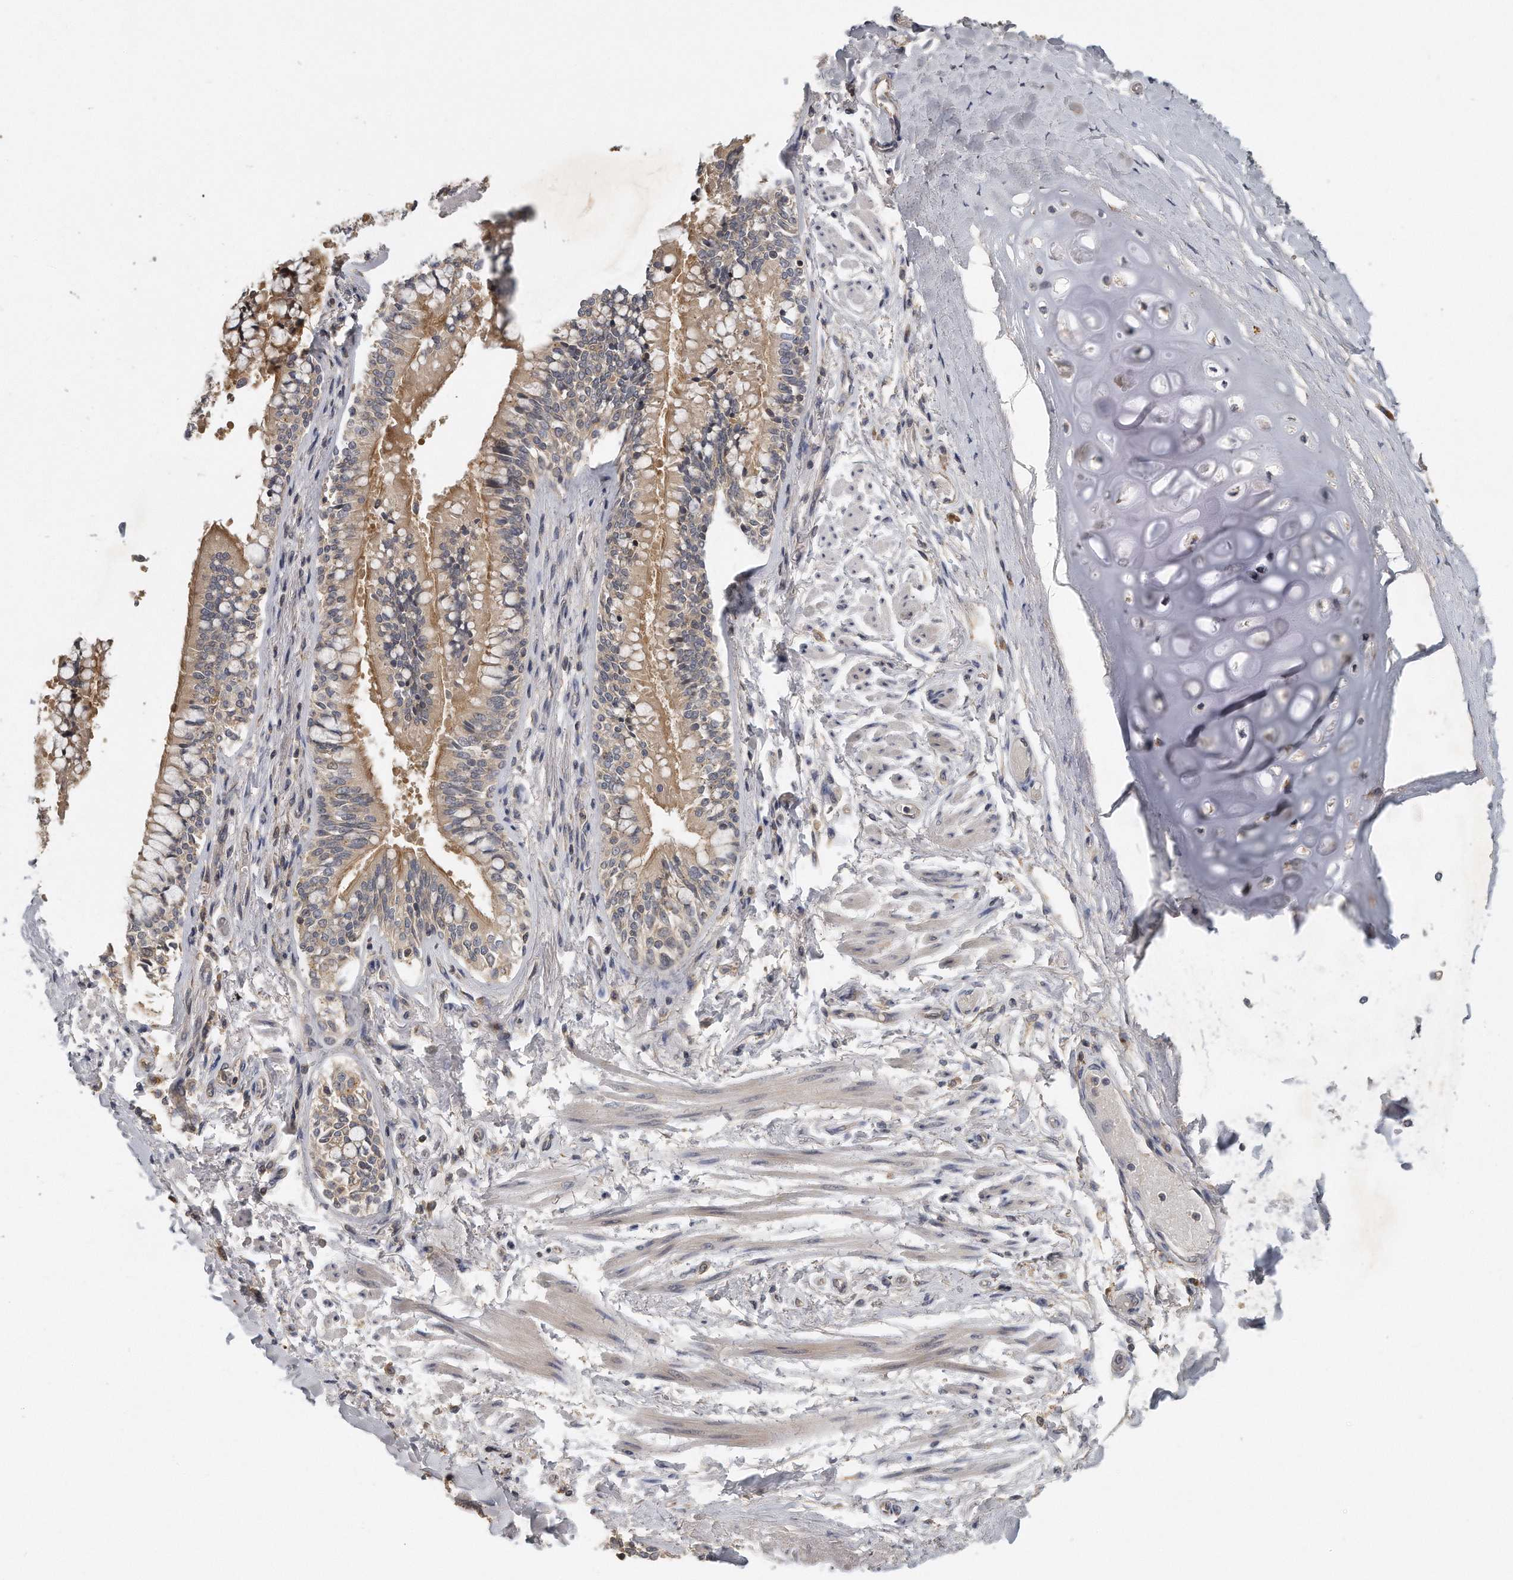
{"staining": {"intensity": "moderate", "quantity": "25%-75%", "location": "cytoplasmic/membranous"}, "tissue": "bronchus", "cell_type": "Respiratory epithelial cells", "image_type": "normal", "snomed": [{"axis": "morphology", "description": "Normal tissue, NOS"}, {"axis": "morphology", "description": "Inflammation, NOS"}, {"axis": "topography", "description": "Lung"}], "caption": "Protein expression analysis of unremarkable bronchus demonstrates moderate cytoplasmic/membranous expression in approximately 25%-75% of respiratory epithelial cells.", "gene": "TRAPPC14", "patient": {"sex": "female", "age": 46}}